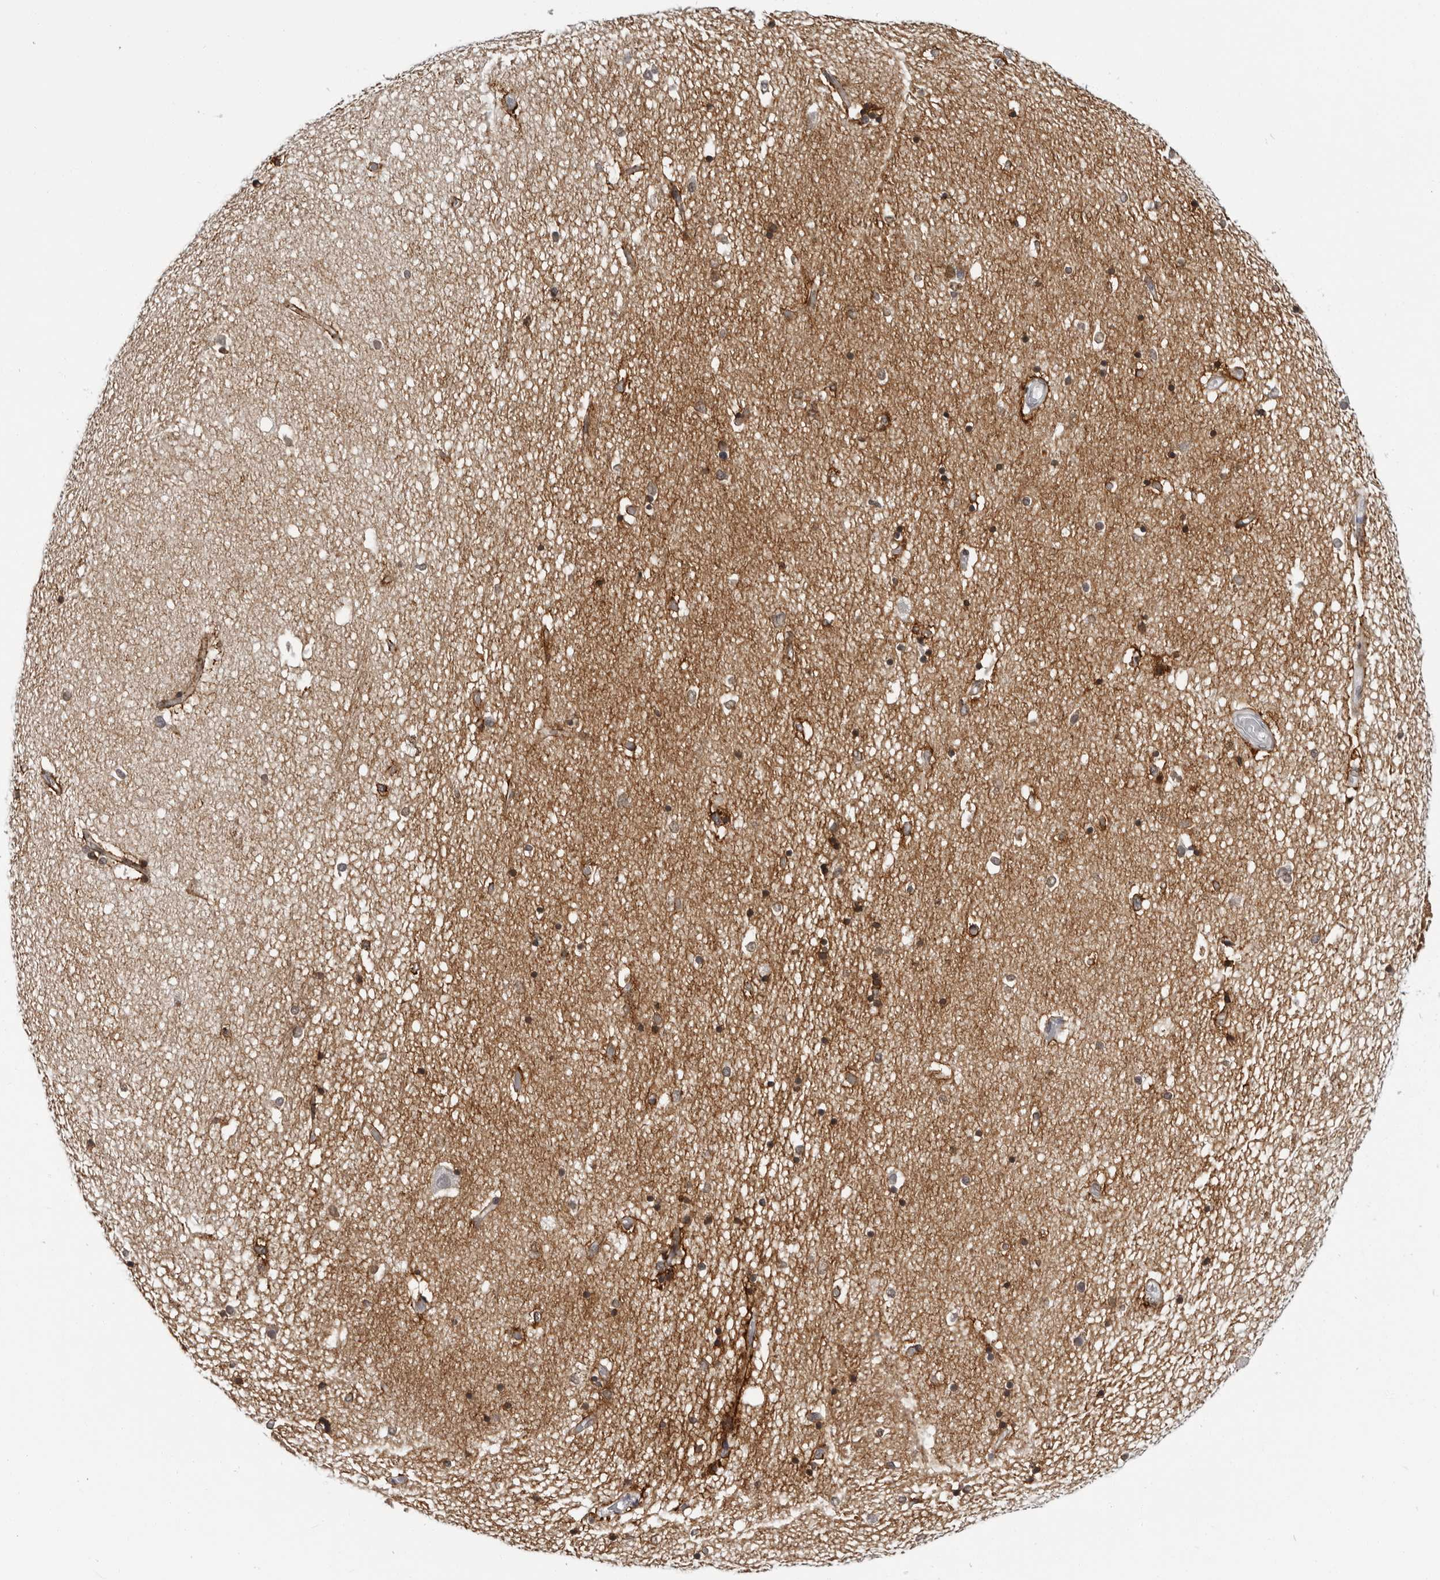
{"staining": {"intensity": "moderate", "quantity": "<25%", "location": "cytoplasmic/membranous"}, "tissue": "hippocampus", "cell_type": "Glial cells", "image_type": "normal", "snomed": [{"axis": "morphology", "description": "Normal tissue, NOS"}, {"axis": "topography", "description": "Hippocampus"}], "caption": "IHC histopathology image of normal hippocampus: human hippocampus stained using immunohistochemistry (IHC) reveals low levels of moderate protein expression localized specifically in the cytoplasmic/membranous of glial cells, appearing as a cytoplasmic/membranous brown color.", "gene": "HEPACAM", "patient": {"sex": "male", "age": 45}}